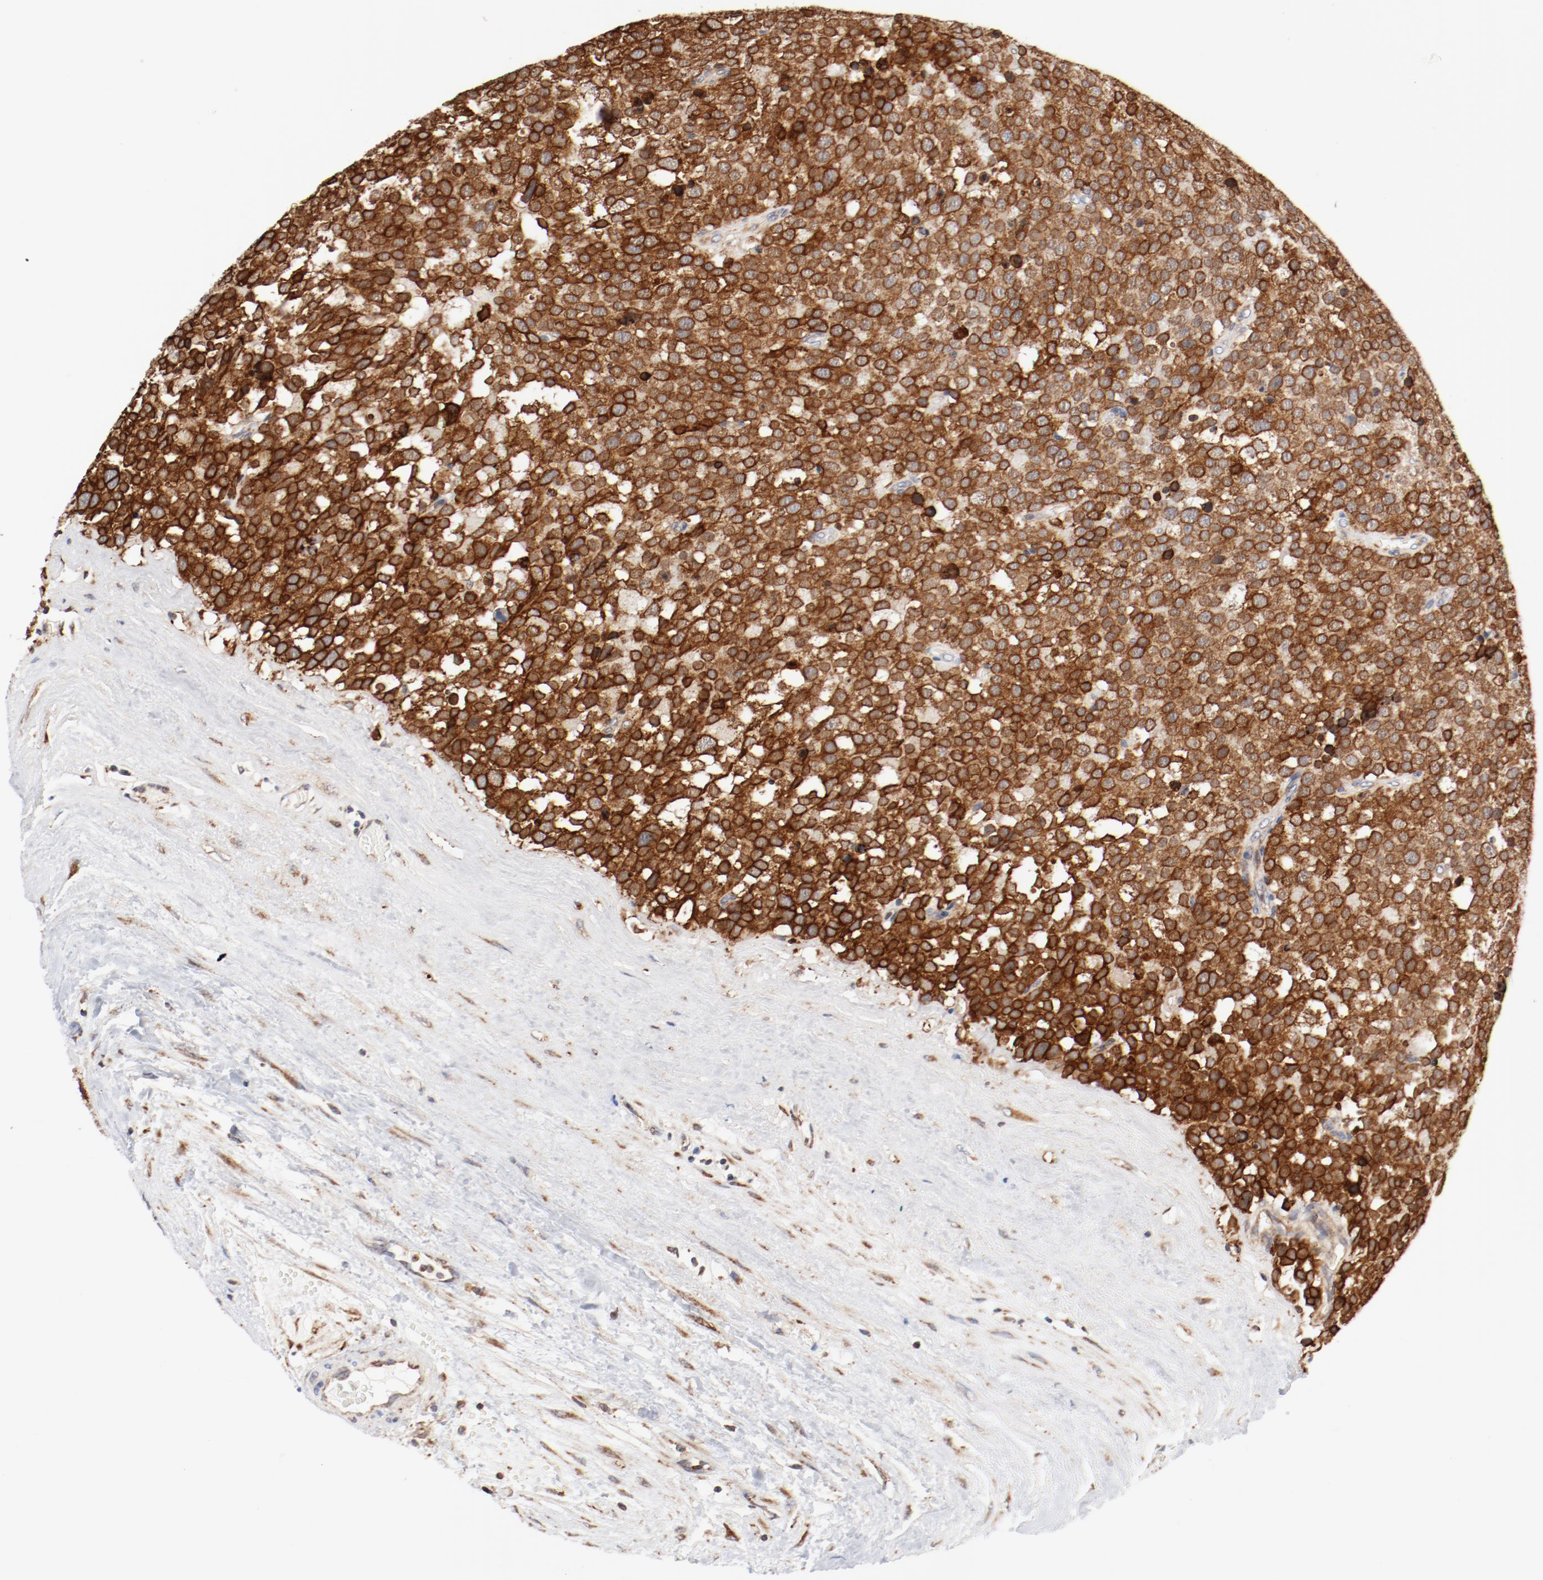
{"staining": {"intensity": "strong", "quantity": ">75%", "location": "cytoplasmic/membranous"}, "tissue": "testis cancer", "cell_type": "Tumor cells", "image_type": "cancer", "snomed": [{"axis": "morphology", "description": "Seminoma, NOS"}, {"axis": "topography", "description": "Testis"}], "caption": "An image showing strong cytoplasmic/membranous positivity in about >75% of tumor cells in testis cancer (seminoma), as visualized by brown immunohistochemical staining.", "gene": "PDPK1", "patient": {"sex": "male", "age": 71}}